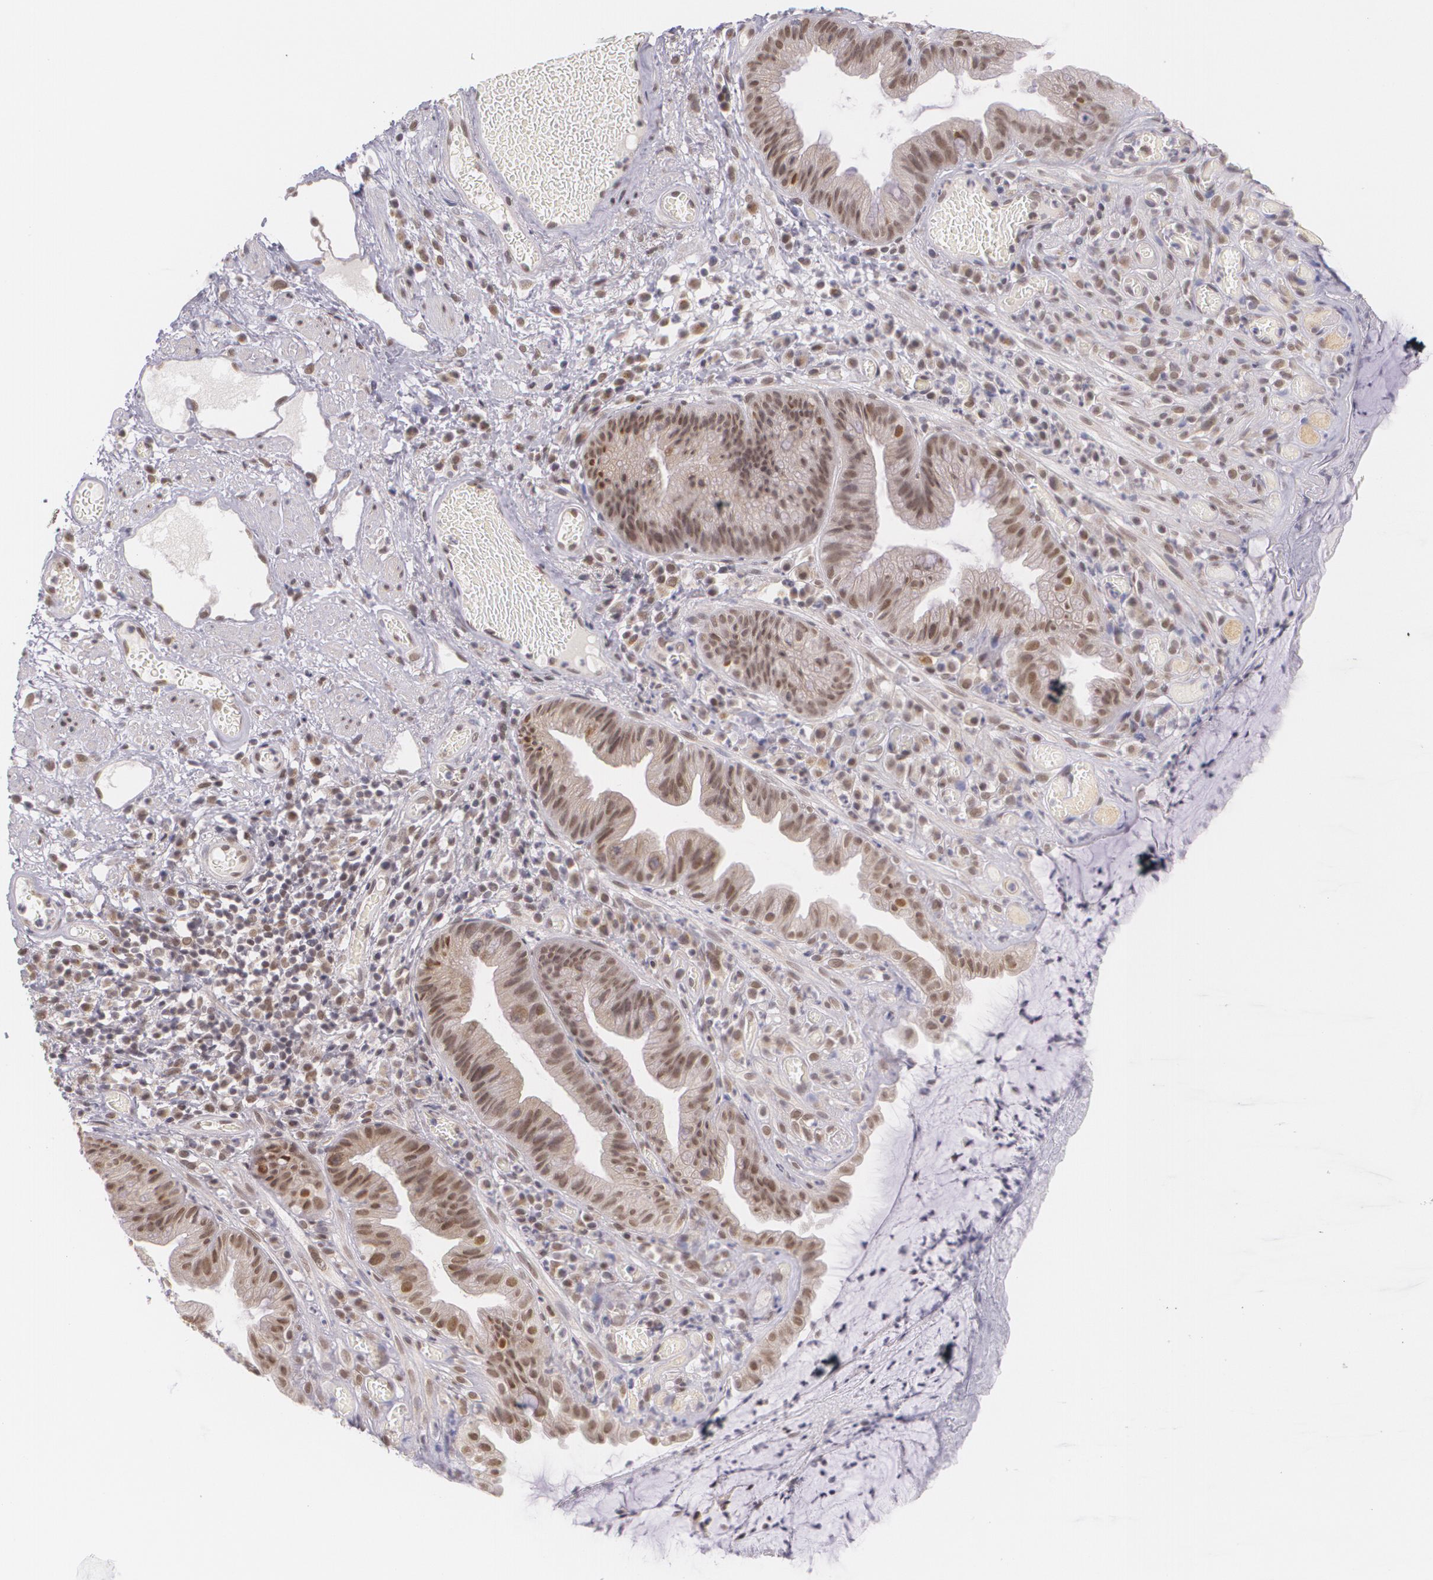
{"staining": {"intensity": "moderate", "quantity": "25%-75%", "location": "cytoplasmic/membranous,nuclear"}, "tissue": "skin", "cell_type": "Epidermal cells", "image_type": "normal", "snomed": [{"axis": "morphology", "description": "Normal tissue, NOS"}, {"axis": "morphology", "description": "Hemorrhoids"}, {"axis": "morphology", "description": "Inflammation, NOS"}, {"axis": "topography", "description": "Anal"}], "caption": "DAB immunohistochemical staining of normal human skin exhibits moderate cytoplasmic/membranous,nuclear protein expression in approximately 25%-75% of epidermal cells. The staining was performed using DAB, with brown indicating positive protein expression. Nuclei are stained blue with hematoxylin.", "gene": "ALX1", "patient": {"sex": "male", "age": 60}}